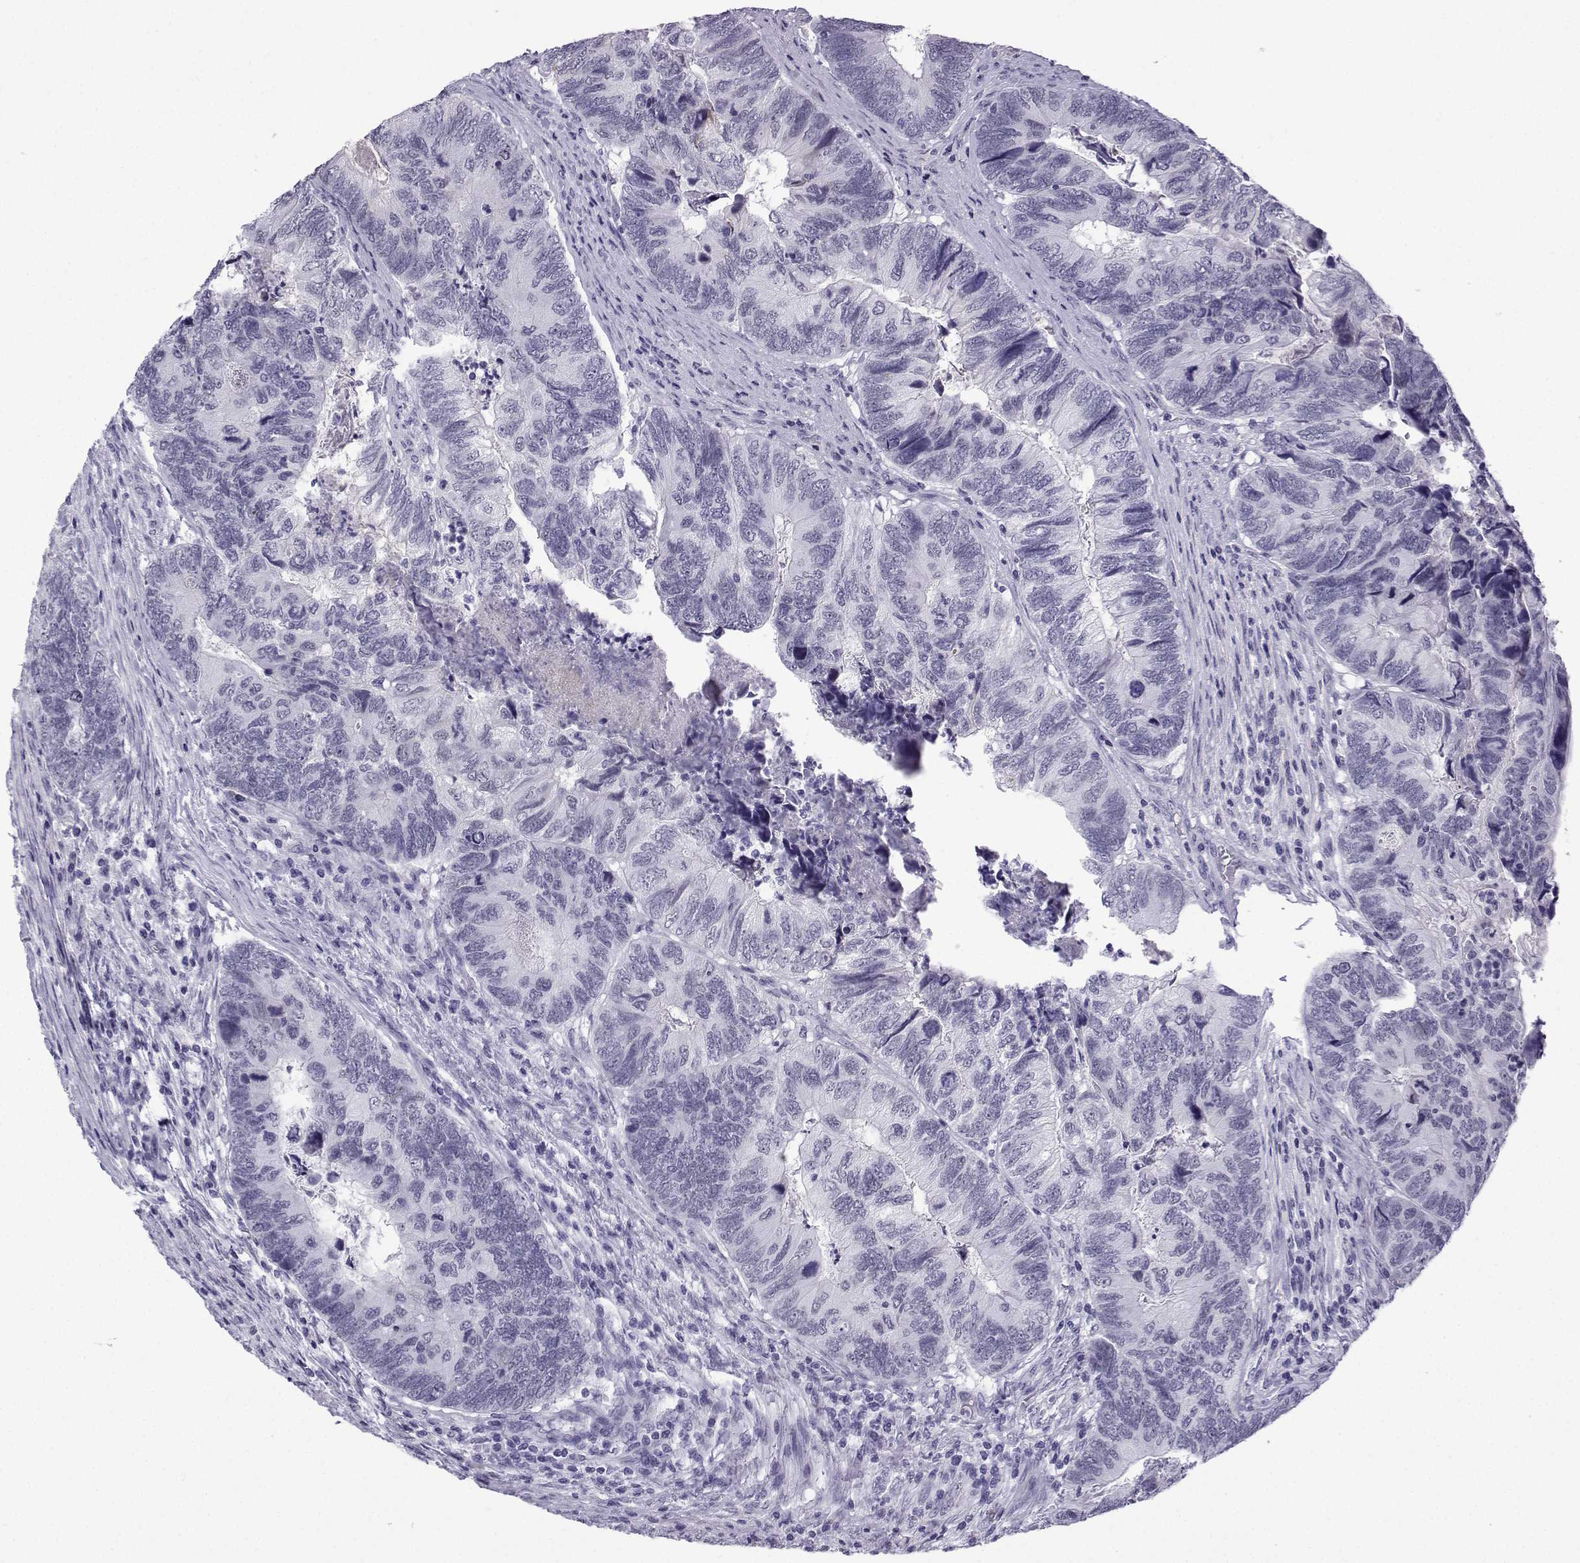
{"staining": {"intensity": "weak", "quantity": "<25%", "location": "cytoplasmic/membranous"}, "tissue": "colorectal cancer", "cell_type": "Tumor cells", "image_type": "cancer", "snomed": [{"axis": "morphology", "description": "Adenocarcinoma, NOS"}, {"axis": "topography", "description": "Colon"}], "caption": "This is an immunohistochemistry (IHC) image of colorectal cancer. There is no positivity in tumor cells.", "gene": "MRGBP", "patient": {"sex": "female", "age": 67}}